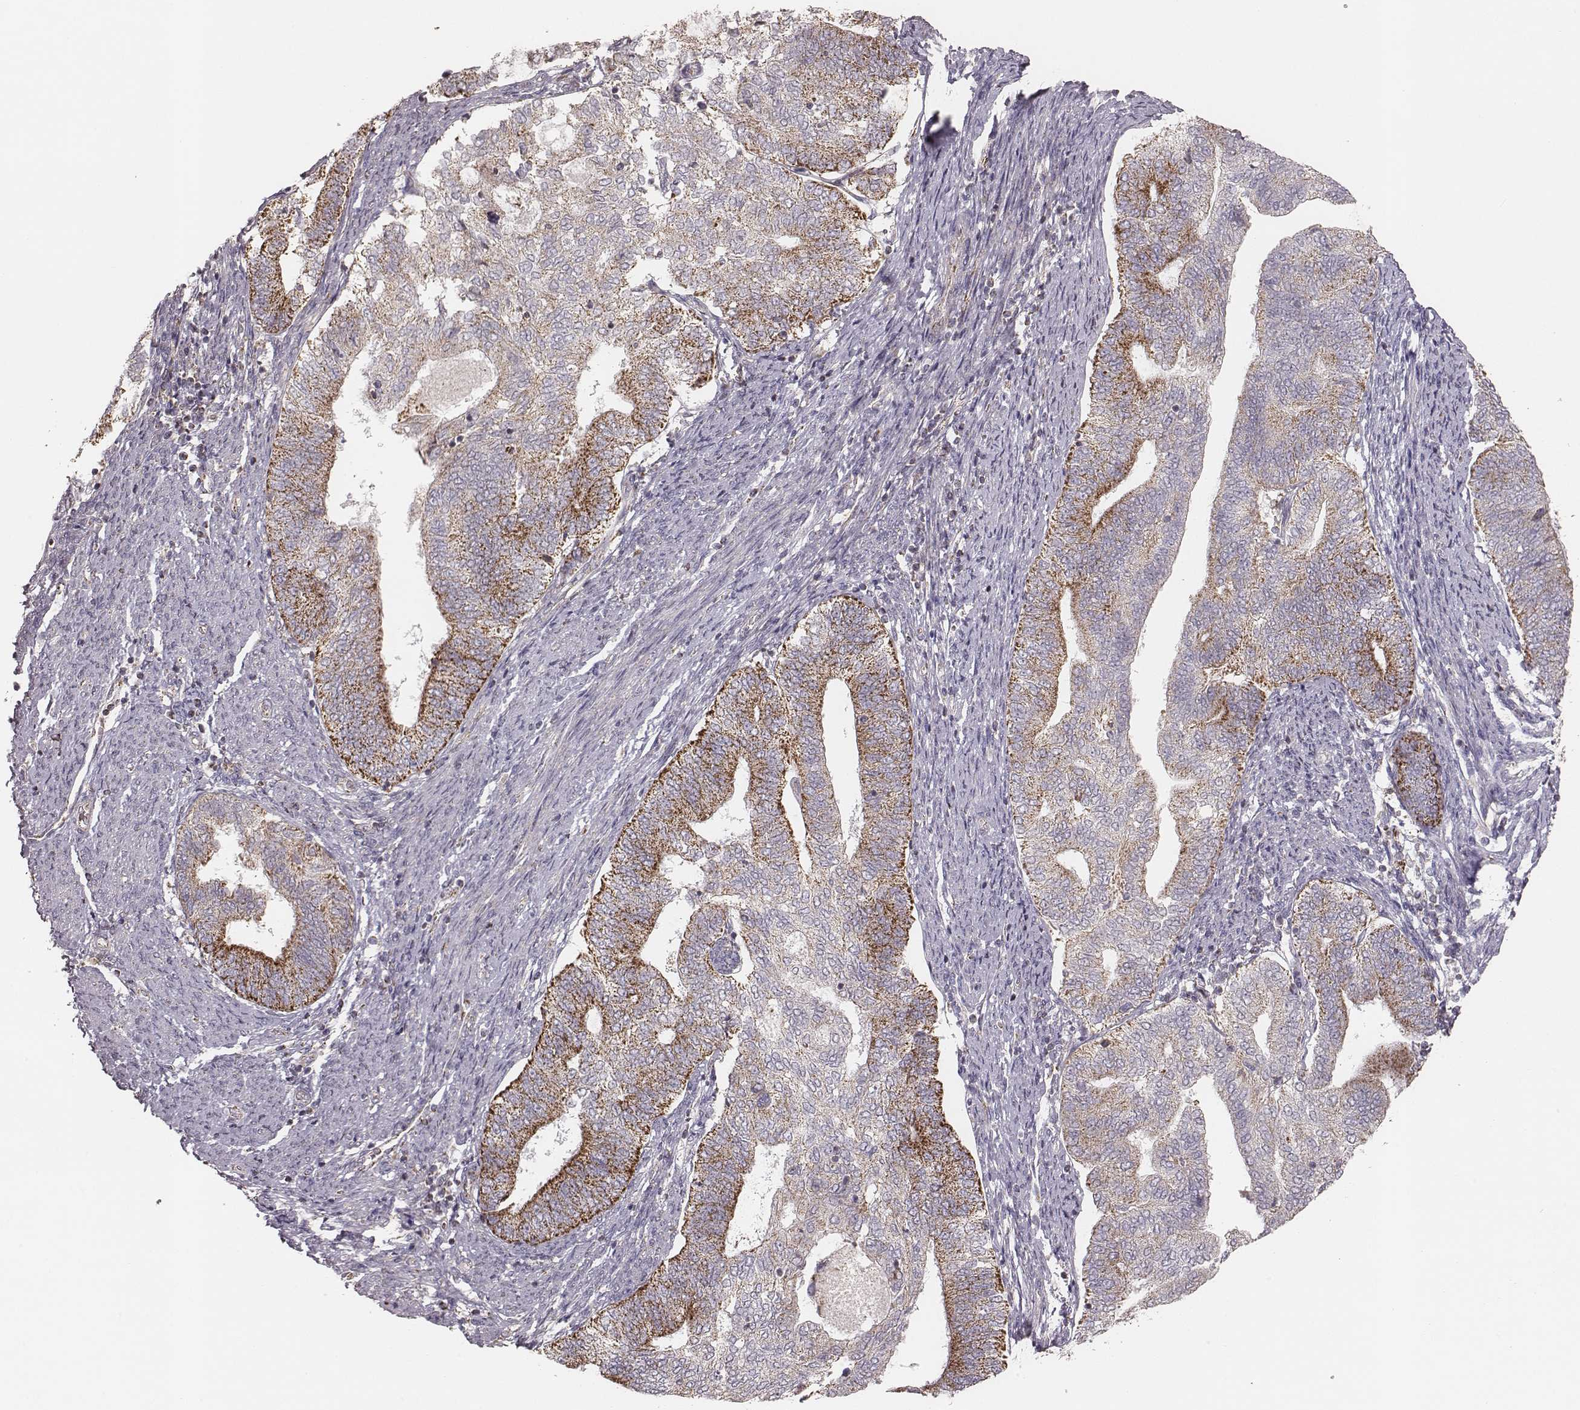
{"staining": {"intensity": "strong", "quantity": "25%-75%", "location": "cytoplasmic/membranous"}, "tissue": "endometrial cancer", "cell_type": "Tumor cells", "image_type": "cancer", "snomed": [{"axis": "morphology", "description": "Adenocarcinoma, NOS"}, {"axis": "topography", "description": "Endometrium"}], "caption": "Endometrial adenocarcinoma was stained to show a protein in brown. There is high levels of strong cytoplasmic/membranous staining in about 25%-75% of tumor cells.", "gene": "TUFM", "patient": {"sex": "female", "age": 65}}